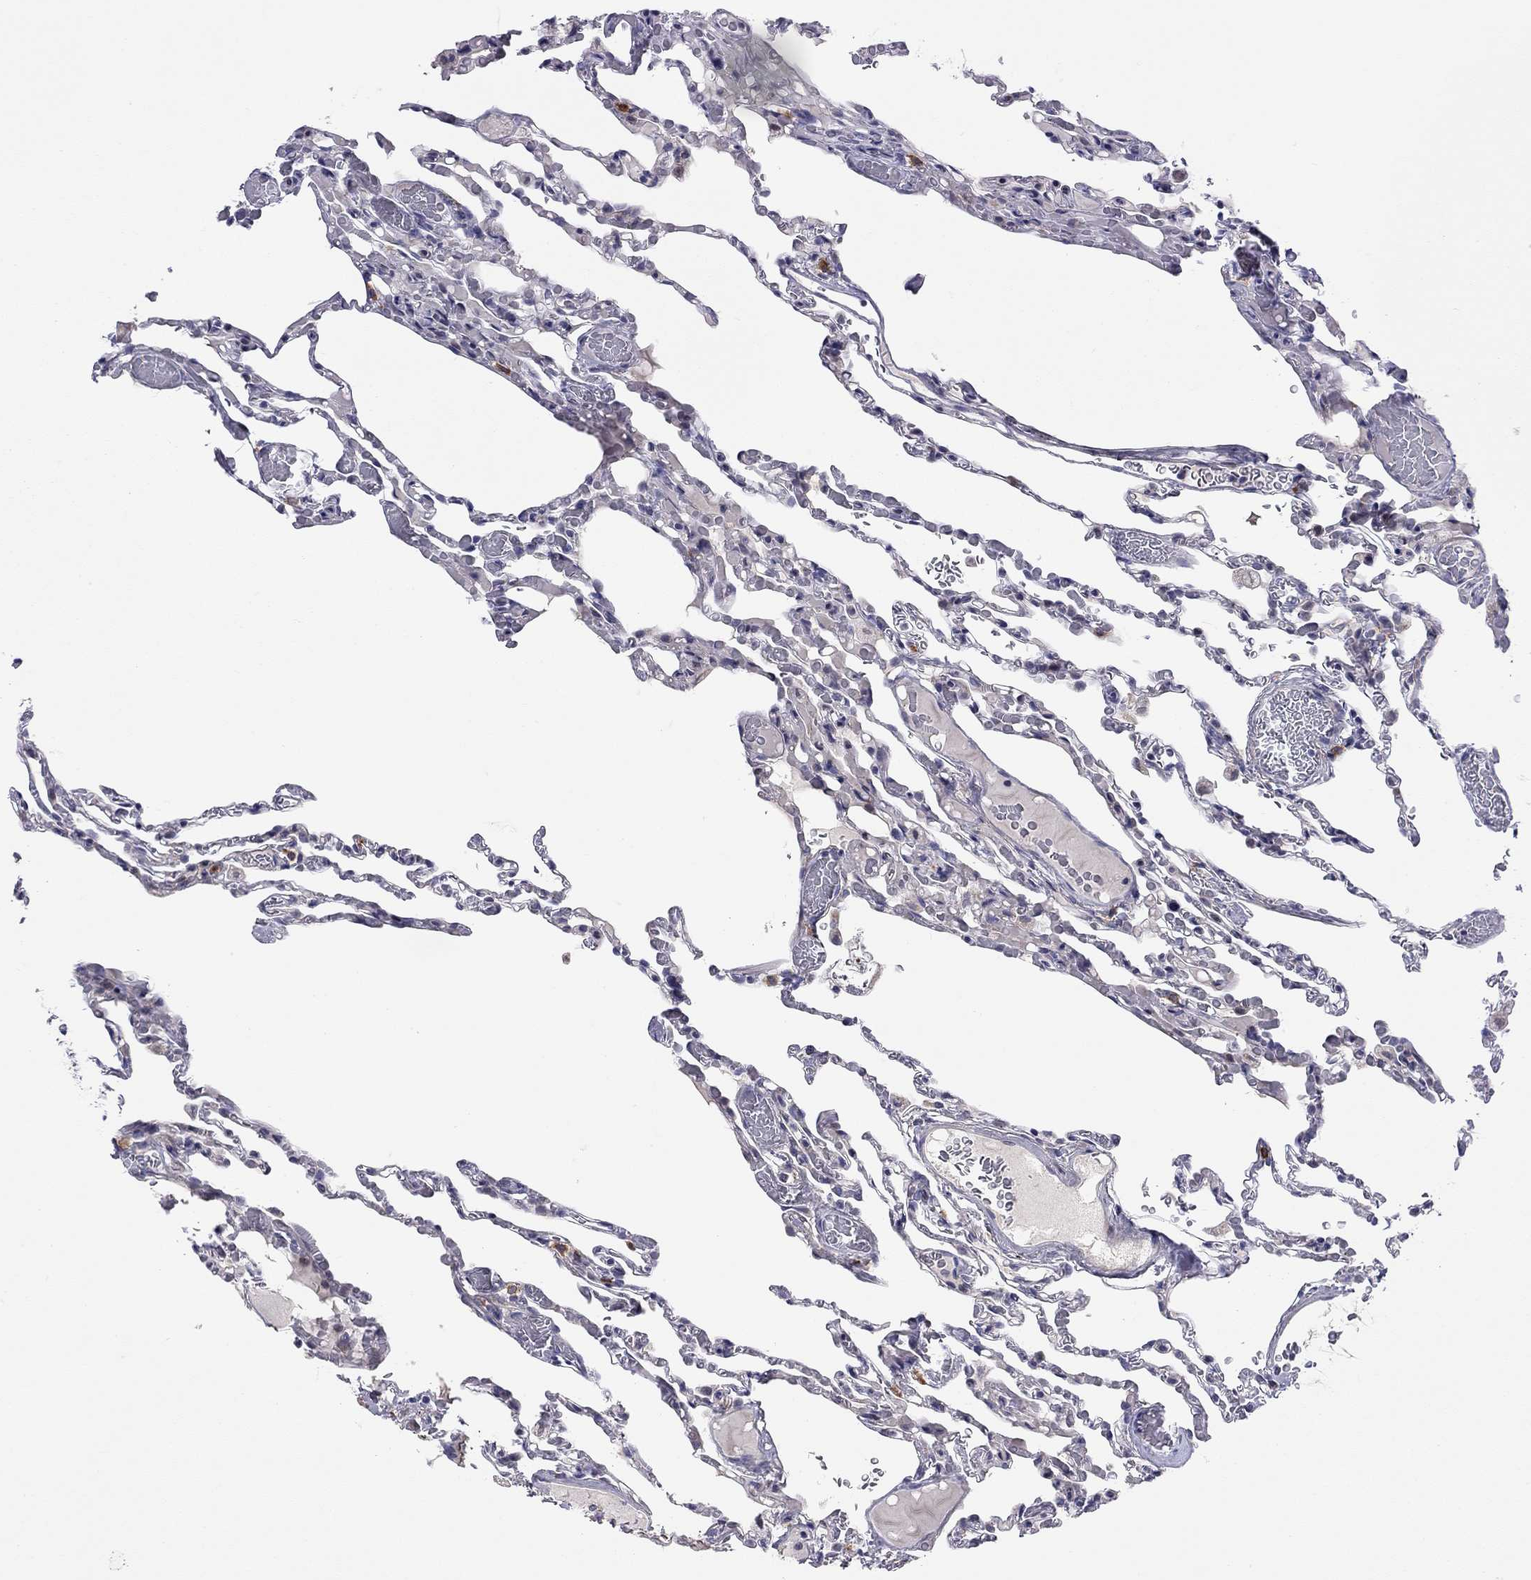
{"staining": {"intensity": "negative", "quantity": "none", "location": "none"}, "tissue": "lung", "cell_type": "Alveolar cells", "image_type": "normal", "snomed": [{"axis": "morphology", "description": "Normal tissue, NOS"}, {"axis": "topography", "description": "Lung"}], "caption": "IHC histopathology image of normal lung: lung stained with DAB (3,3'-diaminobenzidine) demonstrates no significant protein staining in alveolar cells.", "gene": "C8orf88", "patient": {"sex": "female", "age": 43}}